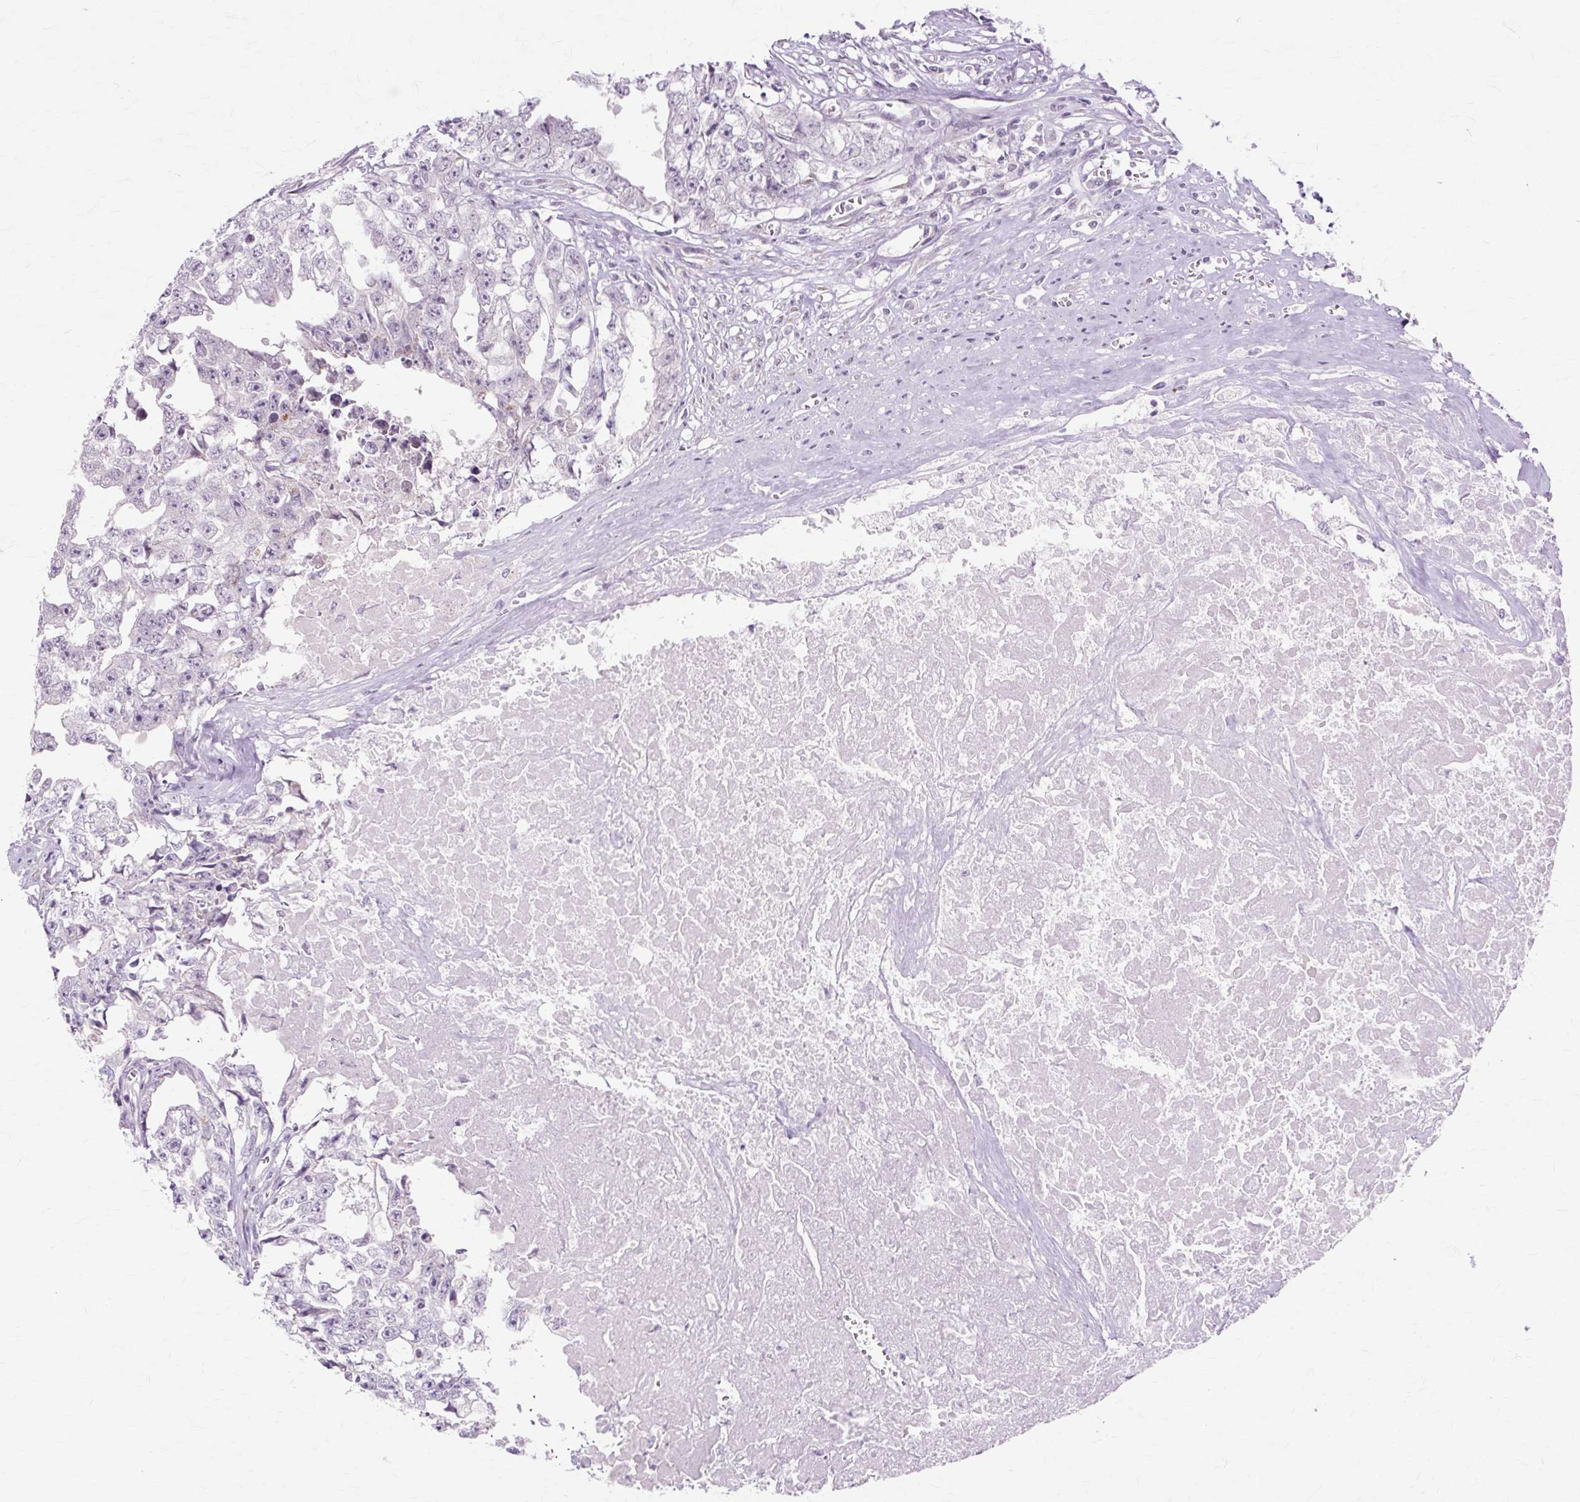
{"staining": {"intensity": "negative", "quantity": "none", "location": "none"}, "tissue": "testis cancer", "cell_type": "Tumor cells", "image_type": "cancer", "snomed": [{"axis": "morphology", "description": "Seminoma, NOS"}, {"axis": "morphology", "description": "Carcinoma, Embryonal, NOS"}, {"axis": "topography", "description": "Testis"}], "caption": "DAB immunohistochemical staining of human testis cancer displays no significant staining in tumor cells. The staining was performed using DAB (3,3'-diaminobenzidine) to visualize the protein expression in brown, while the nuclei were stained in blue with hematoxylin (Magnification: 20x).", "gene": "ZNF35", "patient": {"sex": "male", "age": 43}}